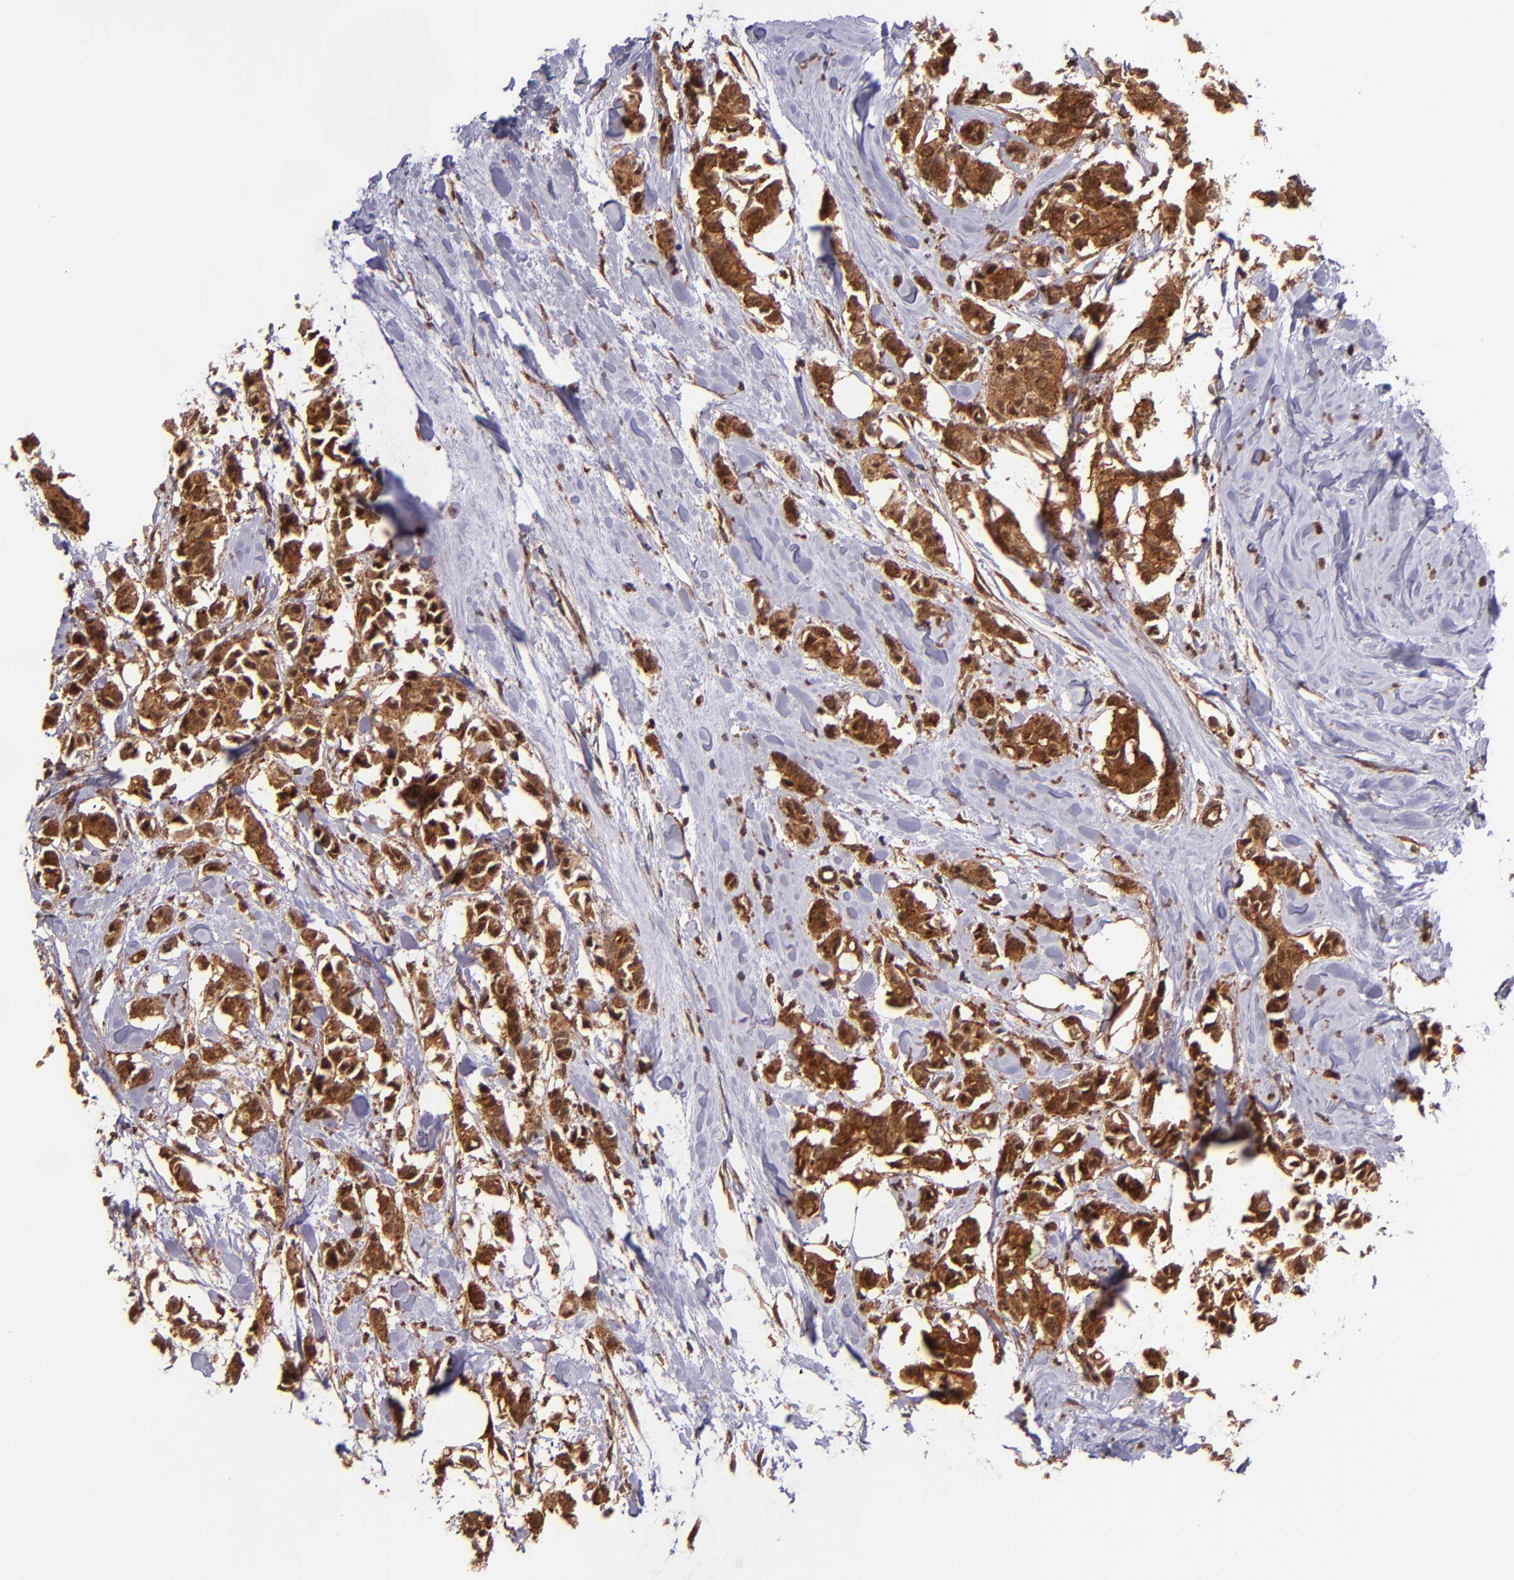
{"staining": {"intensity": "strong", "quantity": ">75%", "location": "cytoplasmic/membranous"}, "tissue": "breast cancer", "cell_type": "Tumor cells", "image_type": "cancer", "snomed": [{"axis": "morphology", "description": "Duct carcinoma"}, {"axis": "topography", "description": "Breast"}], "caption": "IHC (DAB (3,3'-diaminobenzidine)) staining of breast infiltrating ductal carcinoma shows strong cytoplasmic/membranous protein staining in about >75% of tumor cells.", "gene": "STX8", "patient": {"sex": "female", "age": 84}}